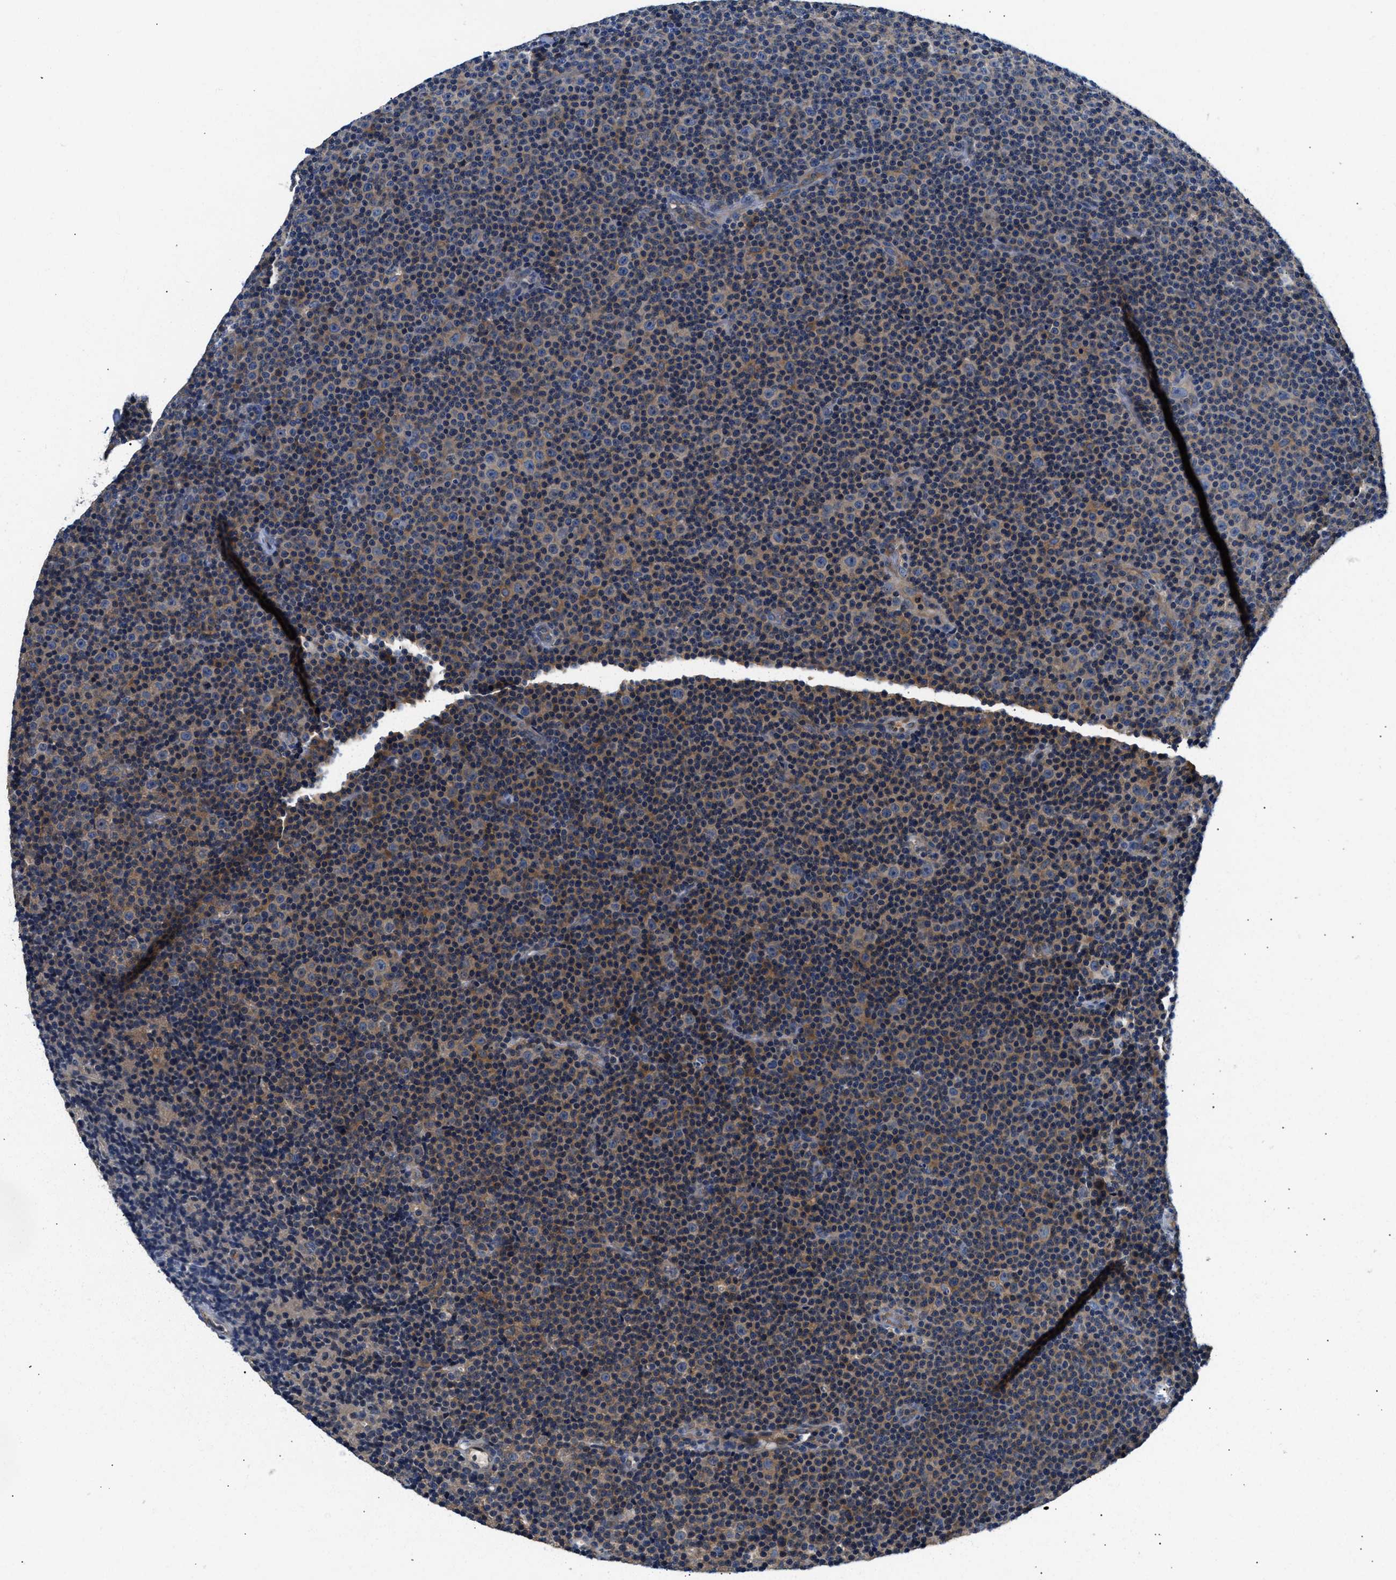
{"staining": {"intensity": "weak", "quantity": "25%-75%", "location": "cytoplasmic/membranous"}, "tissue": "lymphoma", "cell_type": "Tumor cells", "image_type": "cancer", "snomed": [{"axis": "morphology", "description": "Malignant lymphoma, non-Hodgkin's type, Low grade"}, {"axis": "topography", "description": "Lymph node"}], "caption": "The photomicrograph exhibits staining of malignant lymphoma, non-Hodgkin's type (low-grade), revealing weak cytoplasmic/membranous protein expression (brown color) within tumor cells.", "gene": "FAM185A", "patient": {"sex": "female", "age": 67}}